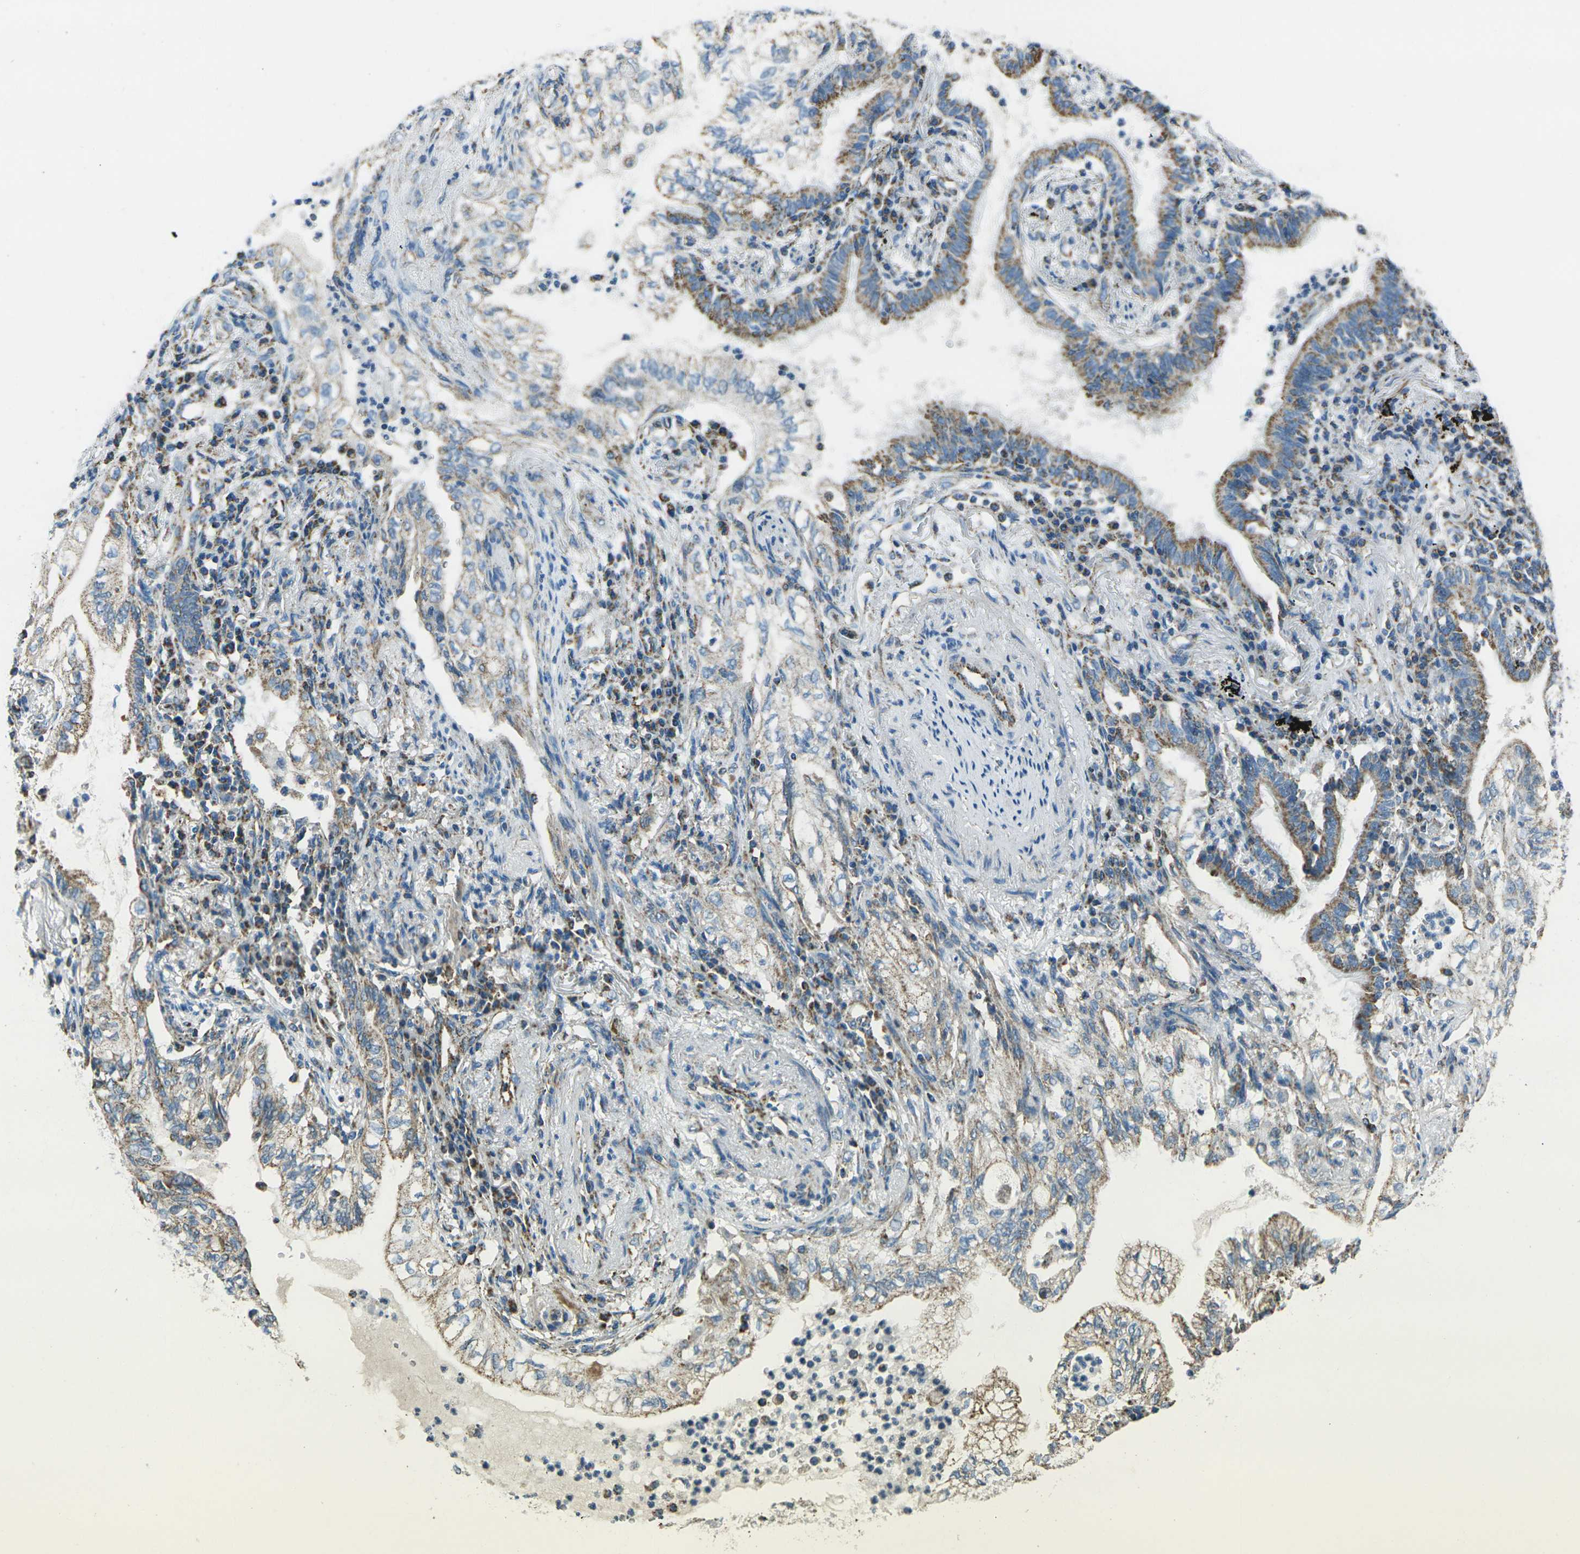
{"staining": {"intensity": "moderate", "quantity": ">75%", "location": "cytoplasmic/membranous"}, "tissue": "lung cancer", "cell_type": "Tumor cells", "image_type": "cancer", "snomed": [{"axis": "morphology", "description": "Normal tissue, NOS"}, {"axis": "morphology", "description": "Adenocarcinoma, NOS"}, {"axis": "topography", "description": "Bronchus"}, {"axis": "topography", "description": "Lung"}], "caption": "Adenocarcinoma (lung) stained with DAB immunohistochemistry exhibits medium levels of moderate cytoplasmic/membranous staining in approximately >75% of tumor cells.", "gene": "IRF3", "patient": {"sex": "female", "age": 70}}